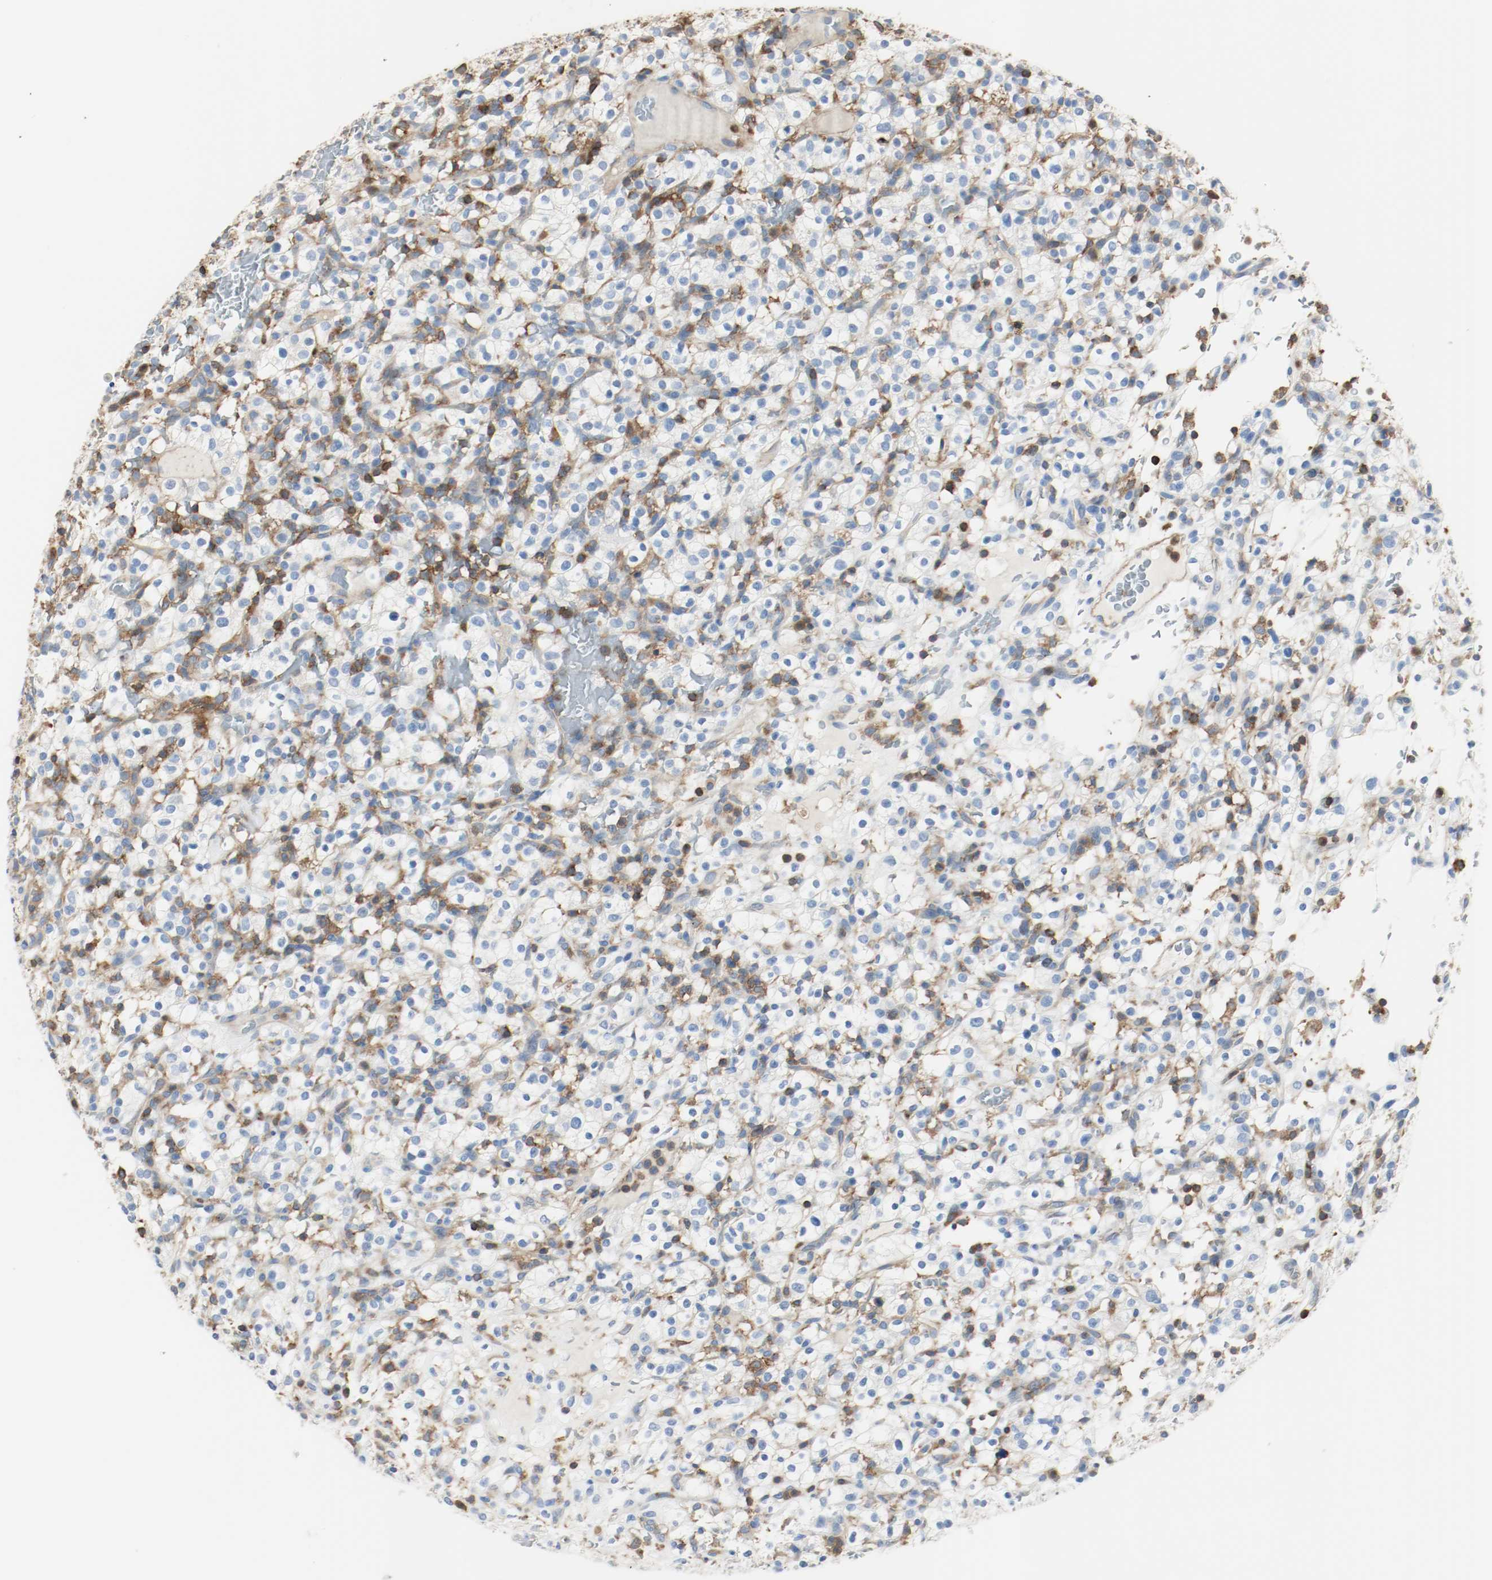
{"staining": {"intensity": "negative", "quantity": "none", "location": "none"}, "tissue": "renal cancer", "cell_type": "Tumor cells", "image_type": "cancer", "snomed": [{"axis": "morphology", "description": "Normal tissue, NOS"}, {"axis": "morphology", "description": "Adenocarcinoma, NOS"}, {"axis": "topography", "description": "Kidney"}], "caption": "Histopathology image shows no significant protein expression in tumor cells of renal cancer (adenocarcinoma).", "gene": "ARPC1B", "patient": {"sex": "female", "age": 72}}